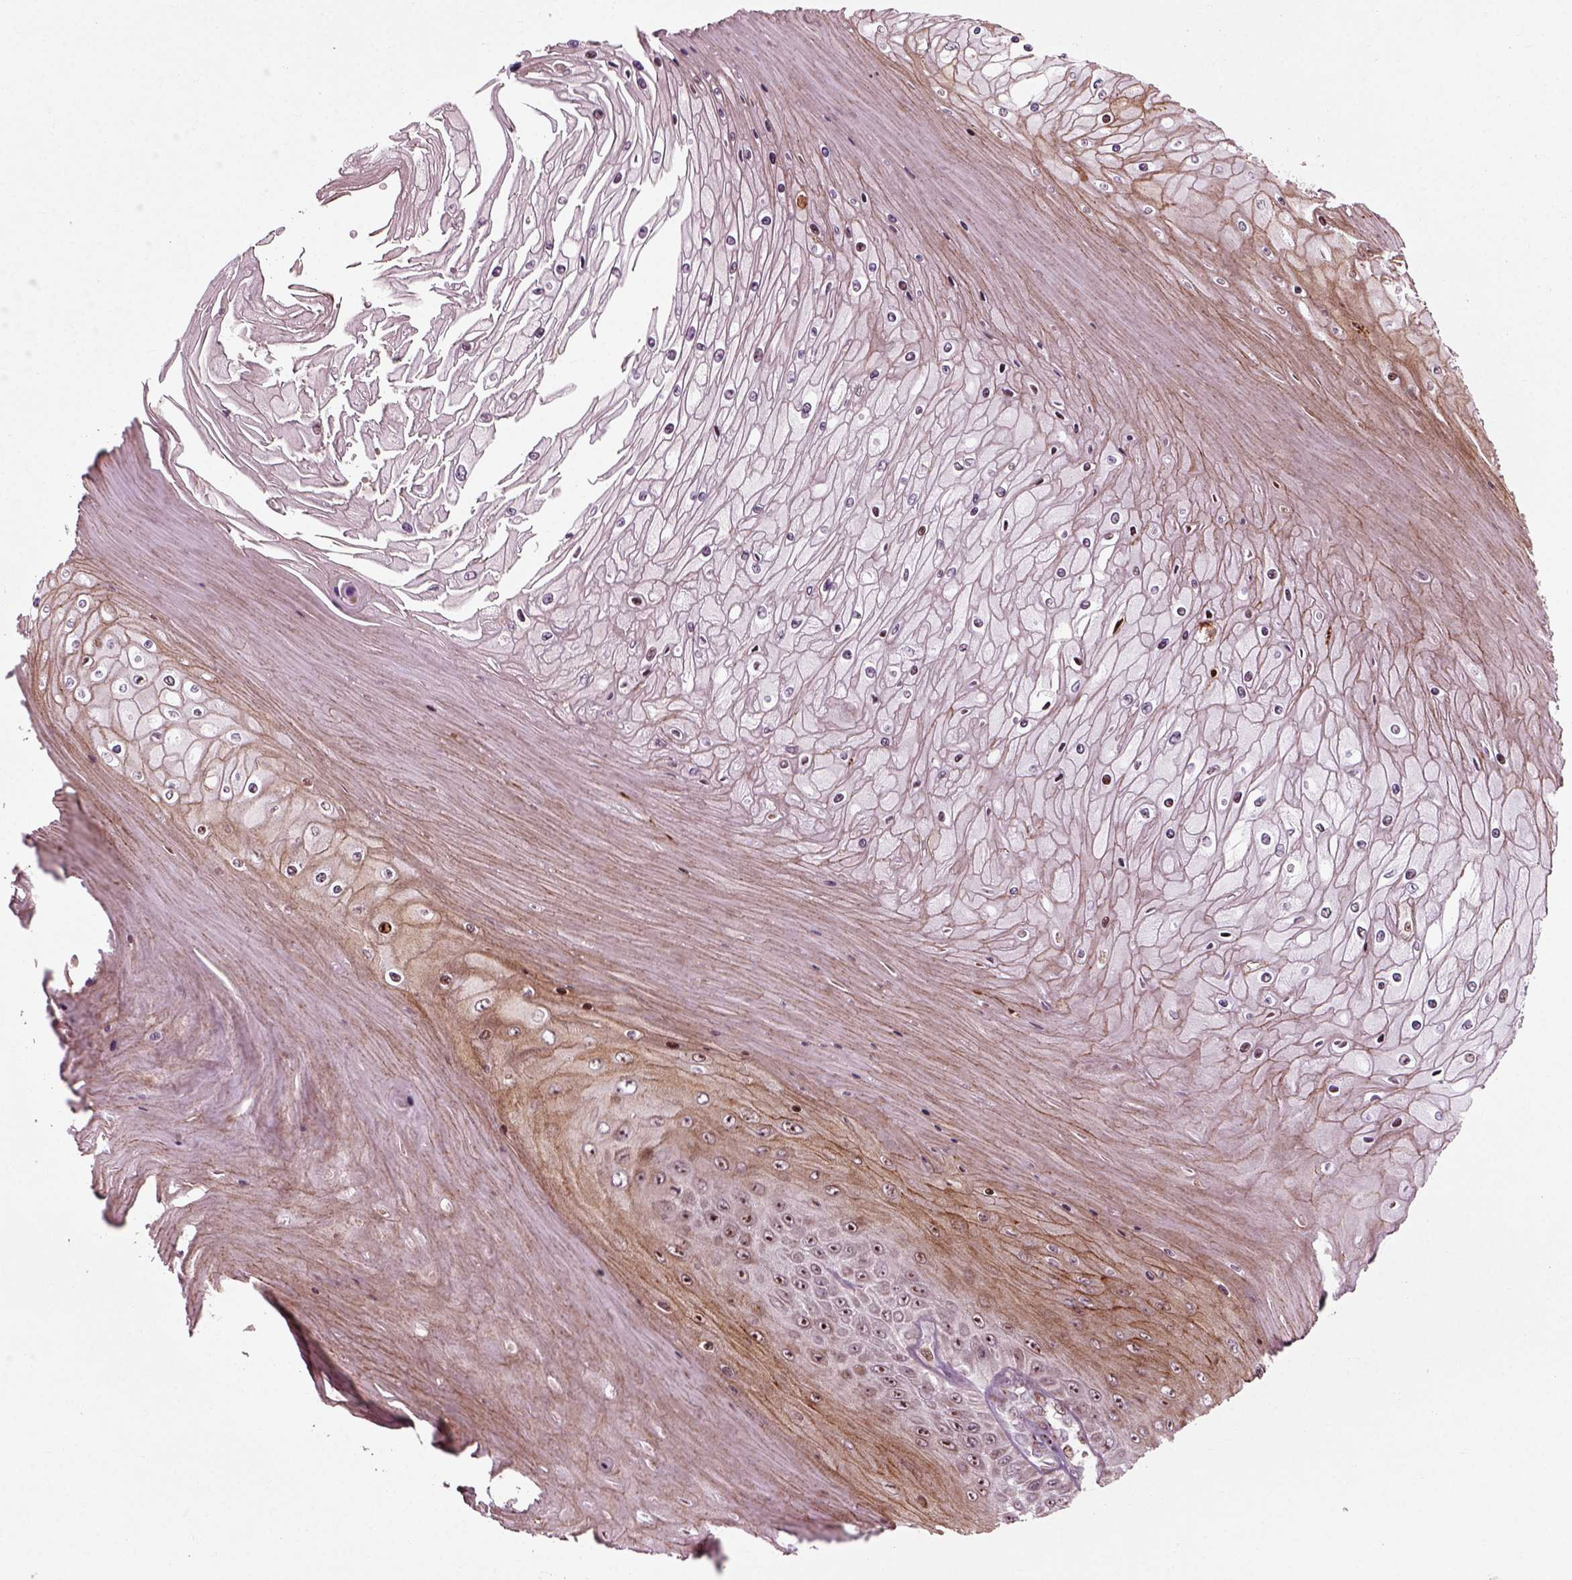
{"staining": {"intensity": "moderate", "quantity": "25%-75%", "location": "cytoplasmic/membranous,nuclear"}, "tissue": "skin cancer", "cell_type": "Tumor cells", "image_type": "cancer", "snomed": [{"axis": "morphology", "description": "Squamous cell carcinoma, NOS"}, {"axis": "topography", "description": "Skin"}], "caption": "Skin cancer stained with DAB (3,3'-diaminobenzidine) immunohistochemistry demonstrates medium levels of moderate cytoplasmic/membranous and nuclear expression in approximately 25%-75% of tumor cells.", "gene": "CDC14A", "patient": {"sex": "male", "age": 62}}